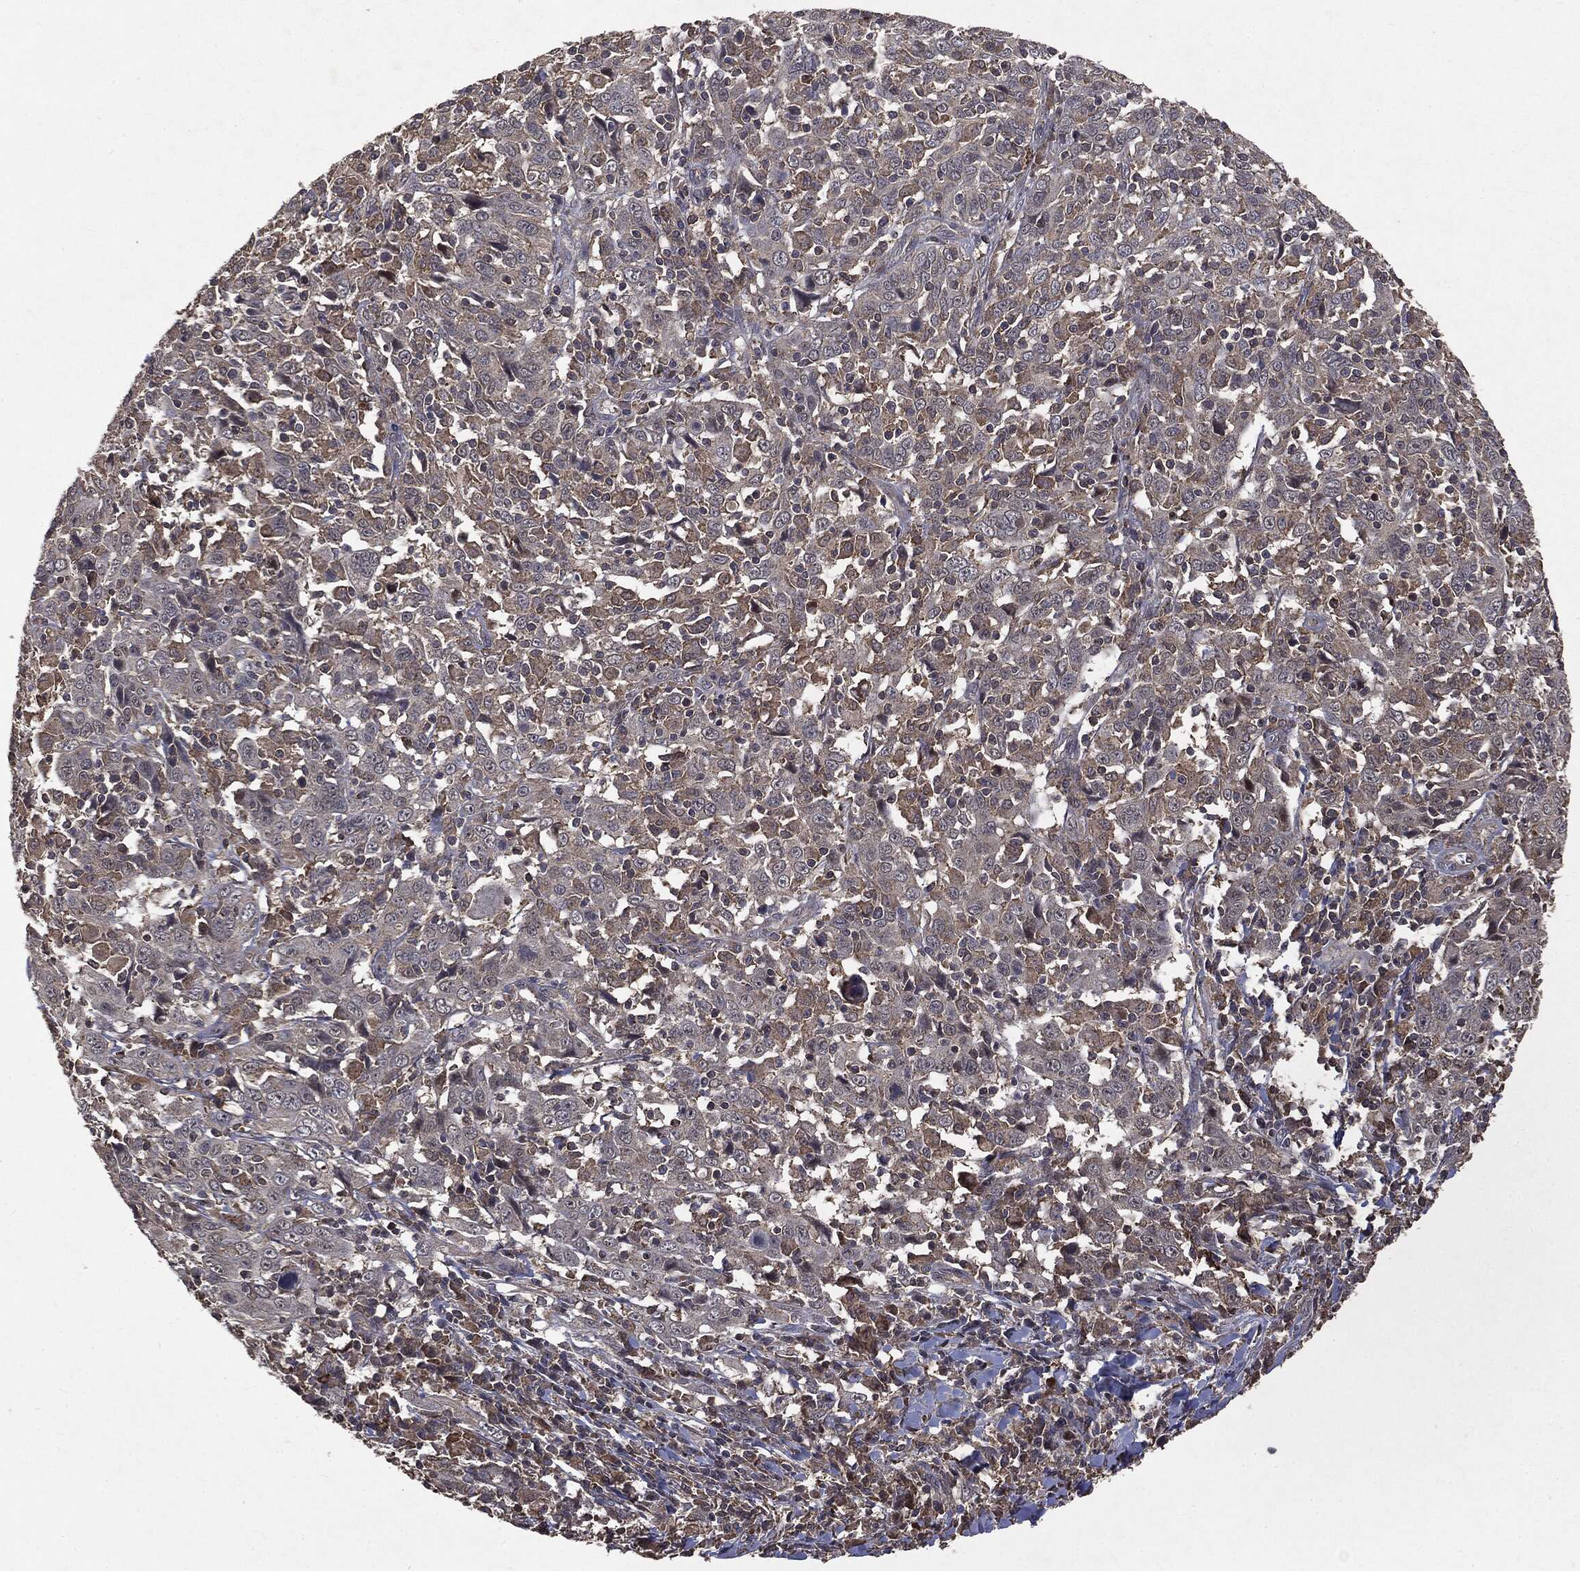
{"staining": {"intensity": "weak", "quantity": "<25%", "location": "cytoplasmic/membranous"}, "tissue": "cervical cancer", "cell_type": "Tumor cells", "image_type": "cancer", "snomed": [{"axis": "morphology", "description": "Squamous cell carcinoma, NOS"}, {"axis": "topography", "description": "Cervix"}], "caption": "An immunohistochemistry image of squamous cell carcinoma (cervical) is shown. There is no staining in tumor cells of squamous cell carcinoma (cervical).", "gene": "PTEN", "patient": {"sex": "female", "age": 46}}